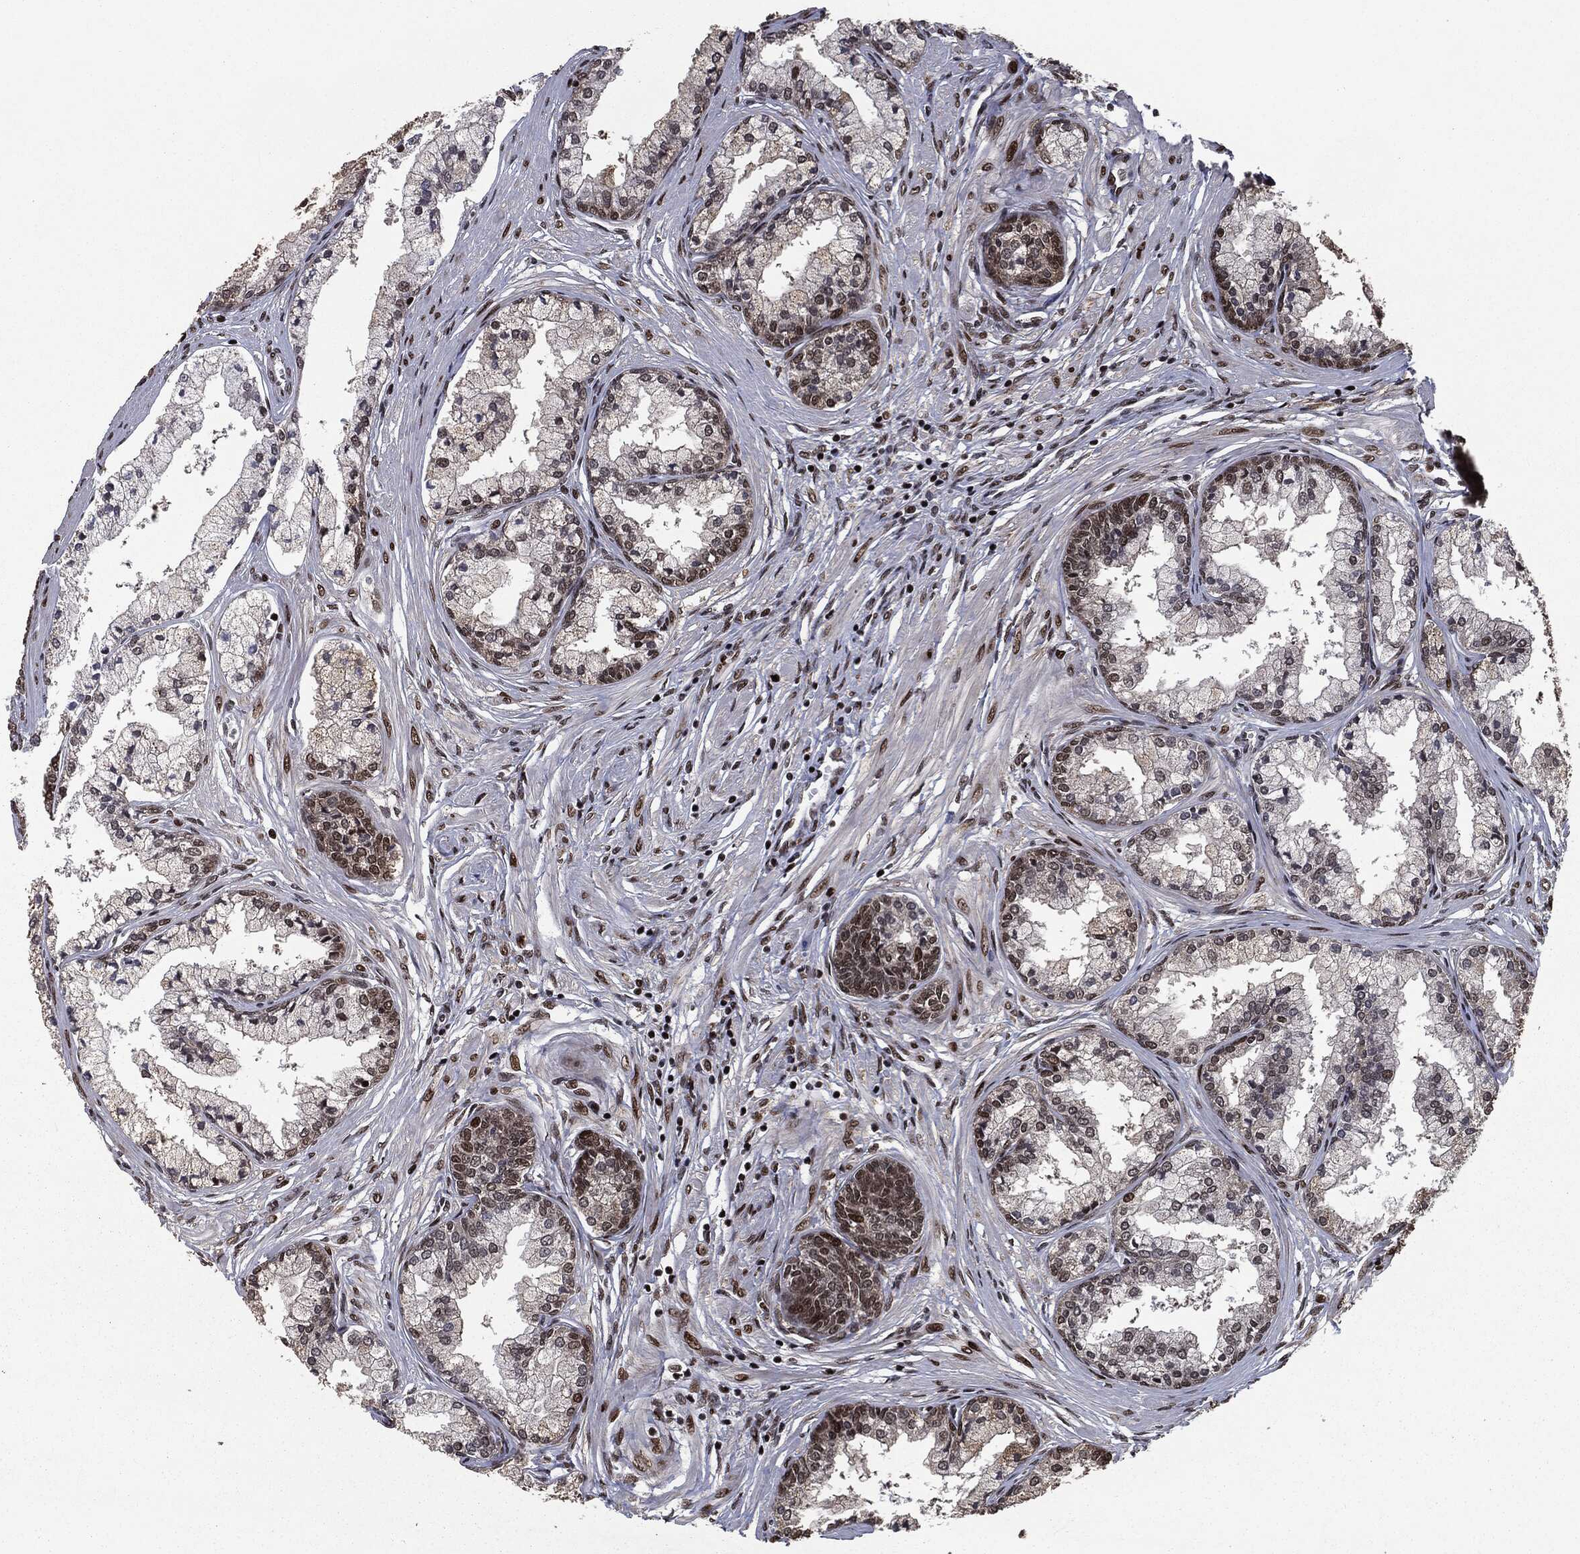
{"staining": {"intensity": "strong", "quantity": "25%-75%", "location": "nuclear"}, "tissue": "prostate cancer", "cell_type": "Tumor cells", "image_type": "cancer", "snomed": [{"axis": "morphology", "description": "Adenocarcinoma, High grade"}, {"axis": "topography", "description": "Prostate"}], "caption": "Protein staining of prostate cancer (high-grade adenocarcinoma) tissue shows strong nuclear staining in approximately 25%-75% of tumor cells.", "gene": "DVL2", "patient": {"sex": "male", "age": 66}}